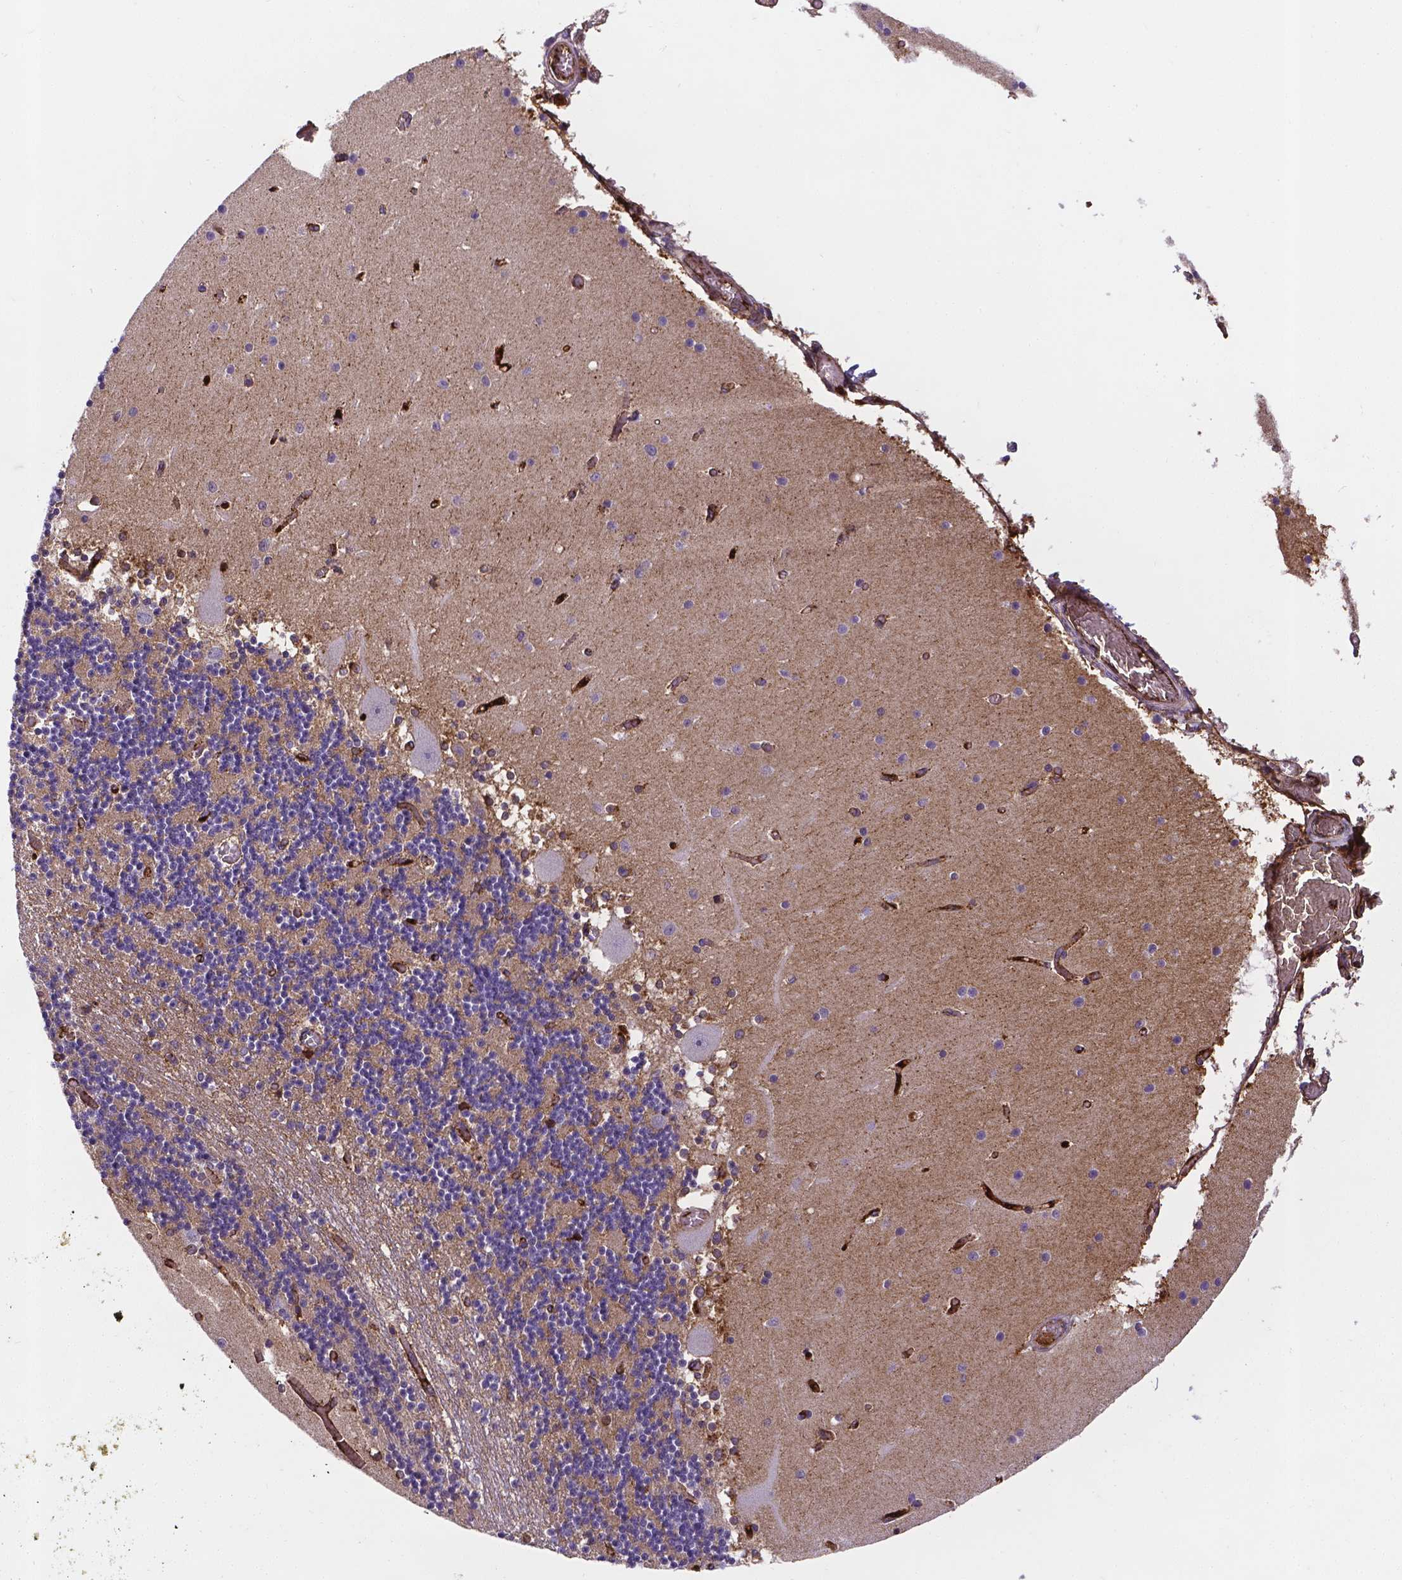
{"staining": {"intensity": "strong", "quantity": "<25%", "location": "cytoplasmic/membranous"}, "tissue": "cerebellum", "cell_type": "Cells in granular layer", "image_type": "normal", "snomed": [{"axis": "morphology", "description": "Normal tissue, NOS"}, {"axis": "topography", "description": "Cerebellum"}], "caption": "Immunohistochemistry (DAB) staining of benign cerebellum exhibits strong cytoplasmic/membranous protein positivity in about <25% of cells in granular layer.", "gene": "APOE", "patient": {"sex": "female", "age": 28}}